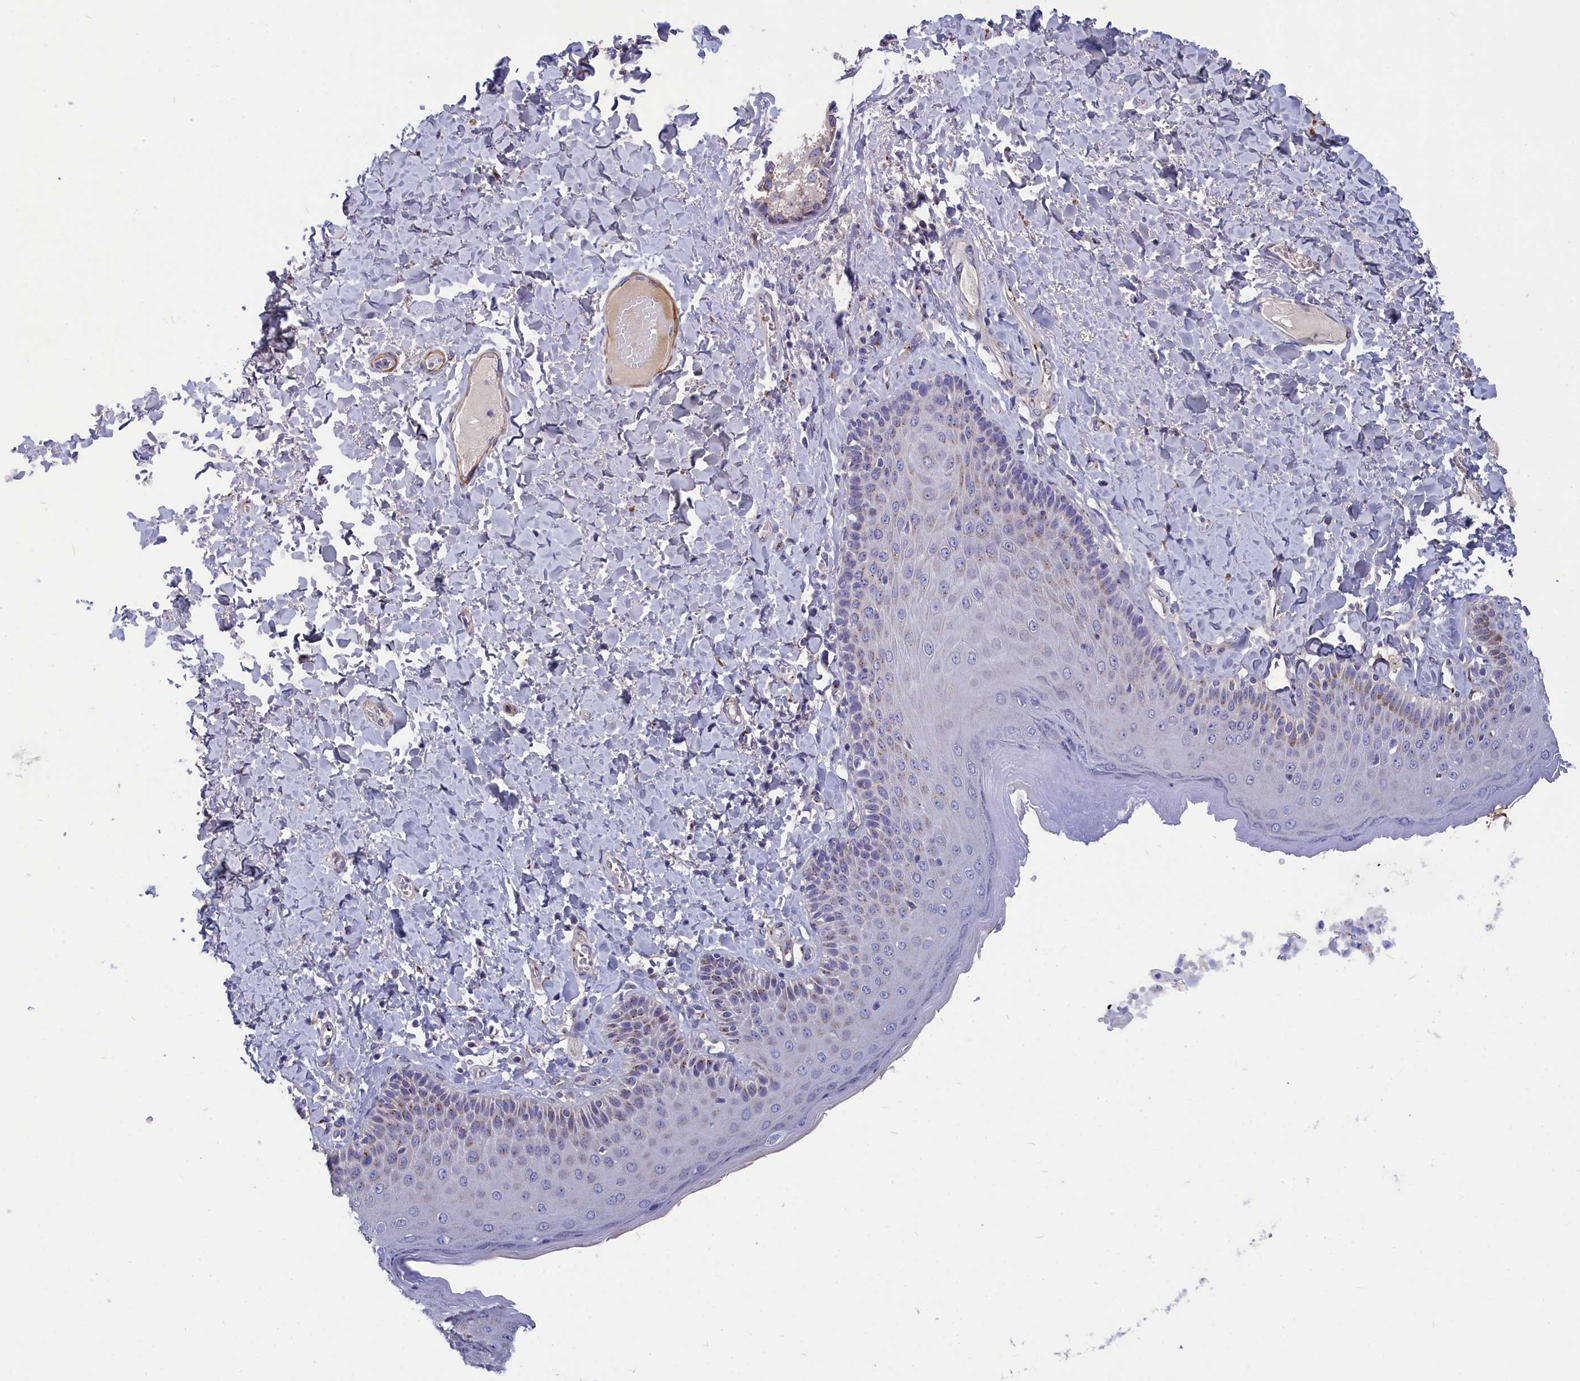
{"staining": {"intensity": "moderate", "quantity": "<25%", "location": "cytoplasmic/membranous"}, "tissue": "skin", "cell_type": "Epidermal cells", "image_type": "normal", "snomed": [{"axis": "morphology", "description": "Normal tissue, NOS"}, {"axis": "topography", "description": "Anal"}], "caption": "IHC photomicrograph of normal skin: human skin stained using IHC shows low levels of moderate protein expression localized specifically in the cytoplasmic/membranous of epidermal cells, appearing as a cytoplasmic/membranous brown color.", "gene": "TUBGCP4", "patient": {"sex": "male", "age": 69}}